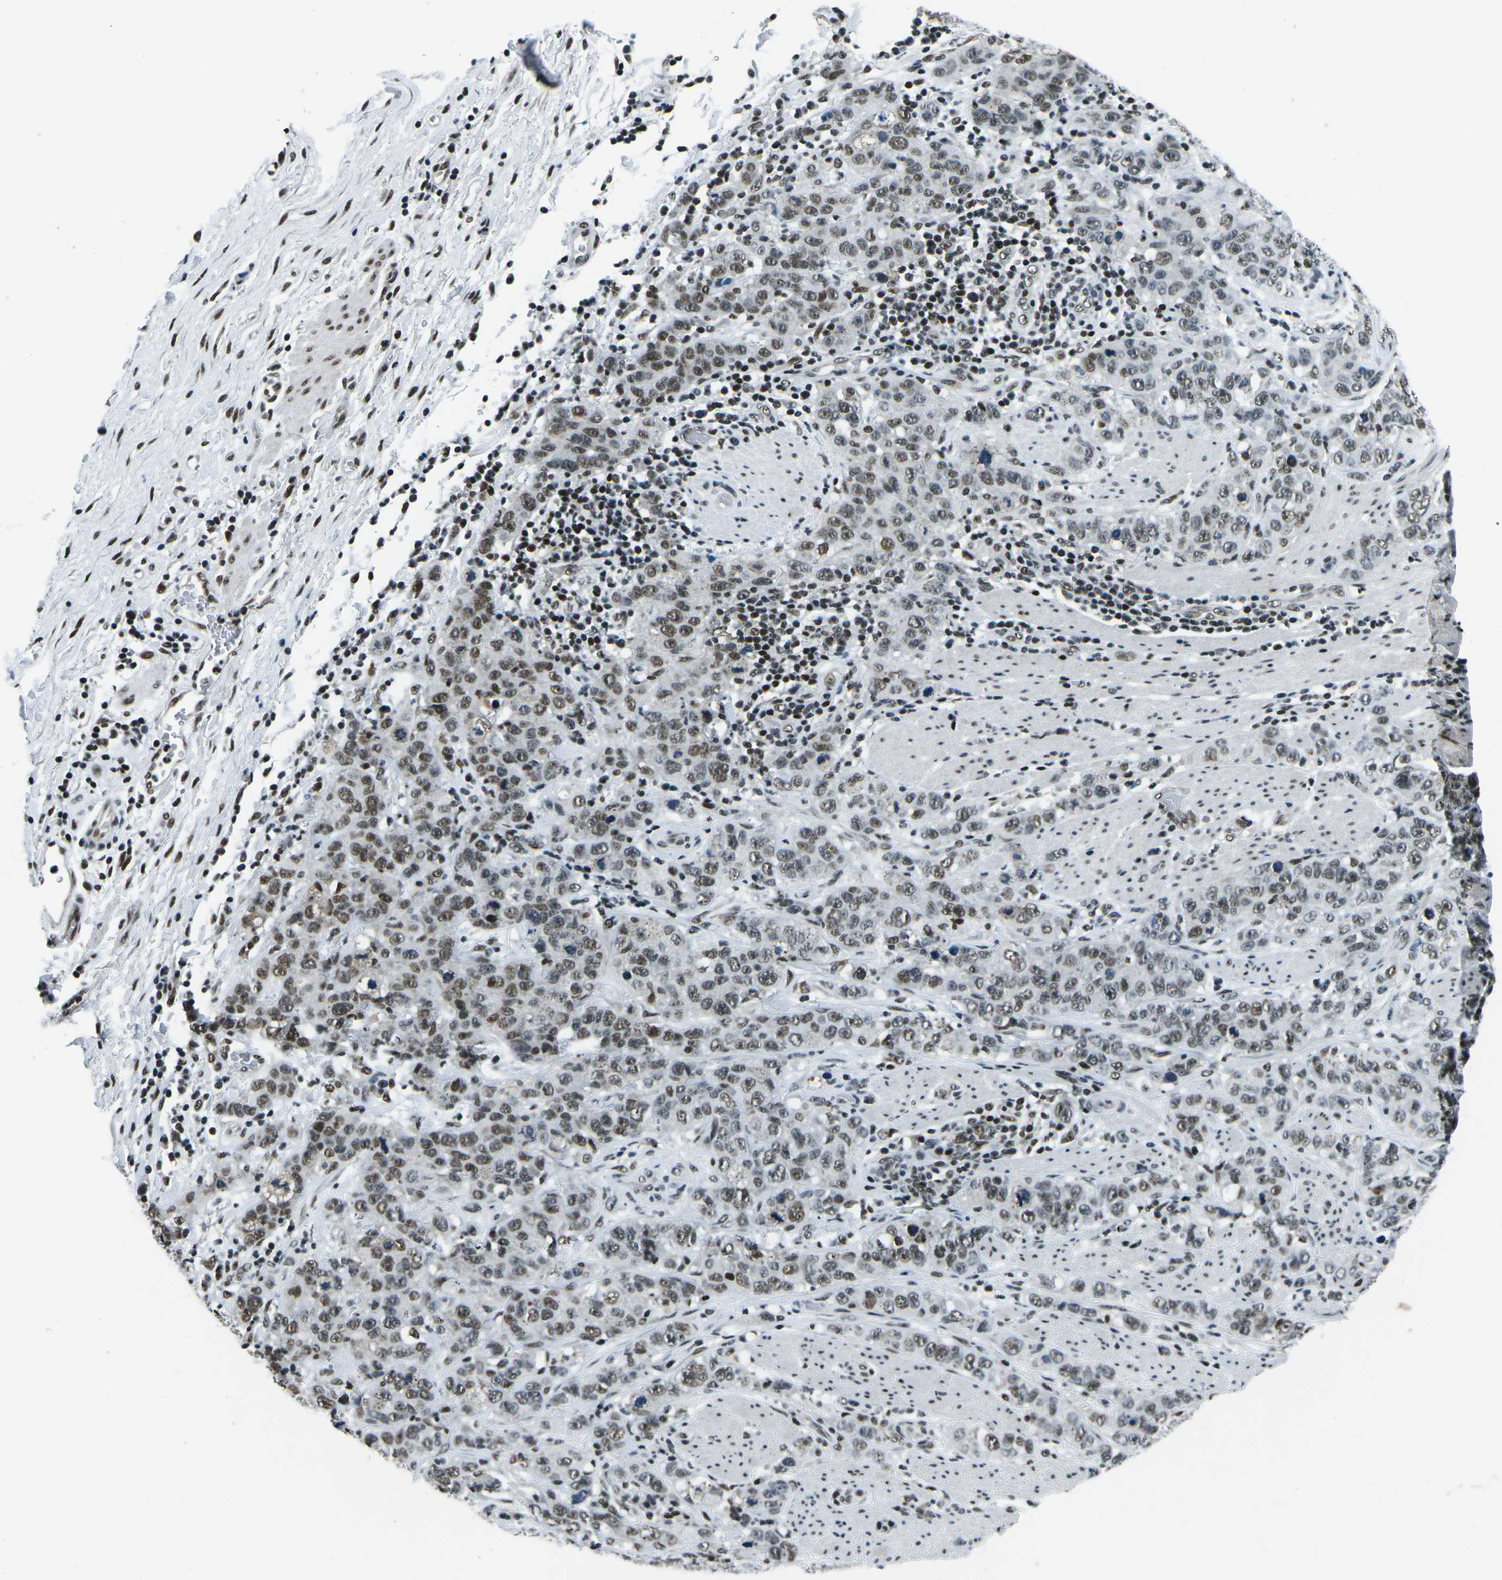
{"staining": {"intensity": "weak", "quantity": ">75%", "location": "nuclear"}, "tissue": "stomach cancer", "cell_type": "Tumor cells", "image_type": "cancer", "snomed": [{"axis": "morphology", "description": "Adenocarcinoma, NOS"}, {"axis": "topography", "description": "Stomach"}], "caption": "A histopathology image of human stomach cancer (adenocarcinoma) stained for a protein demonstrates weak nuclear brown staining in tumor cells.", "gene": "RBL2", "patient": {"sex": "male", "age": 48}}